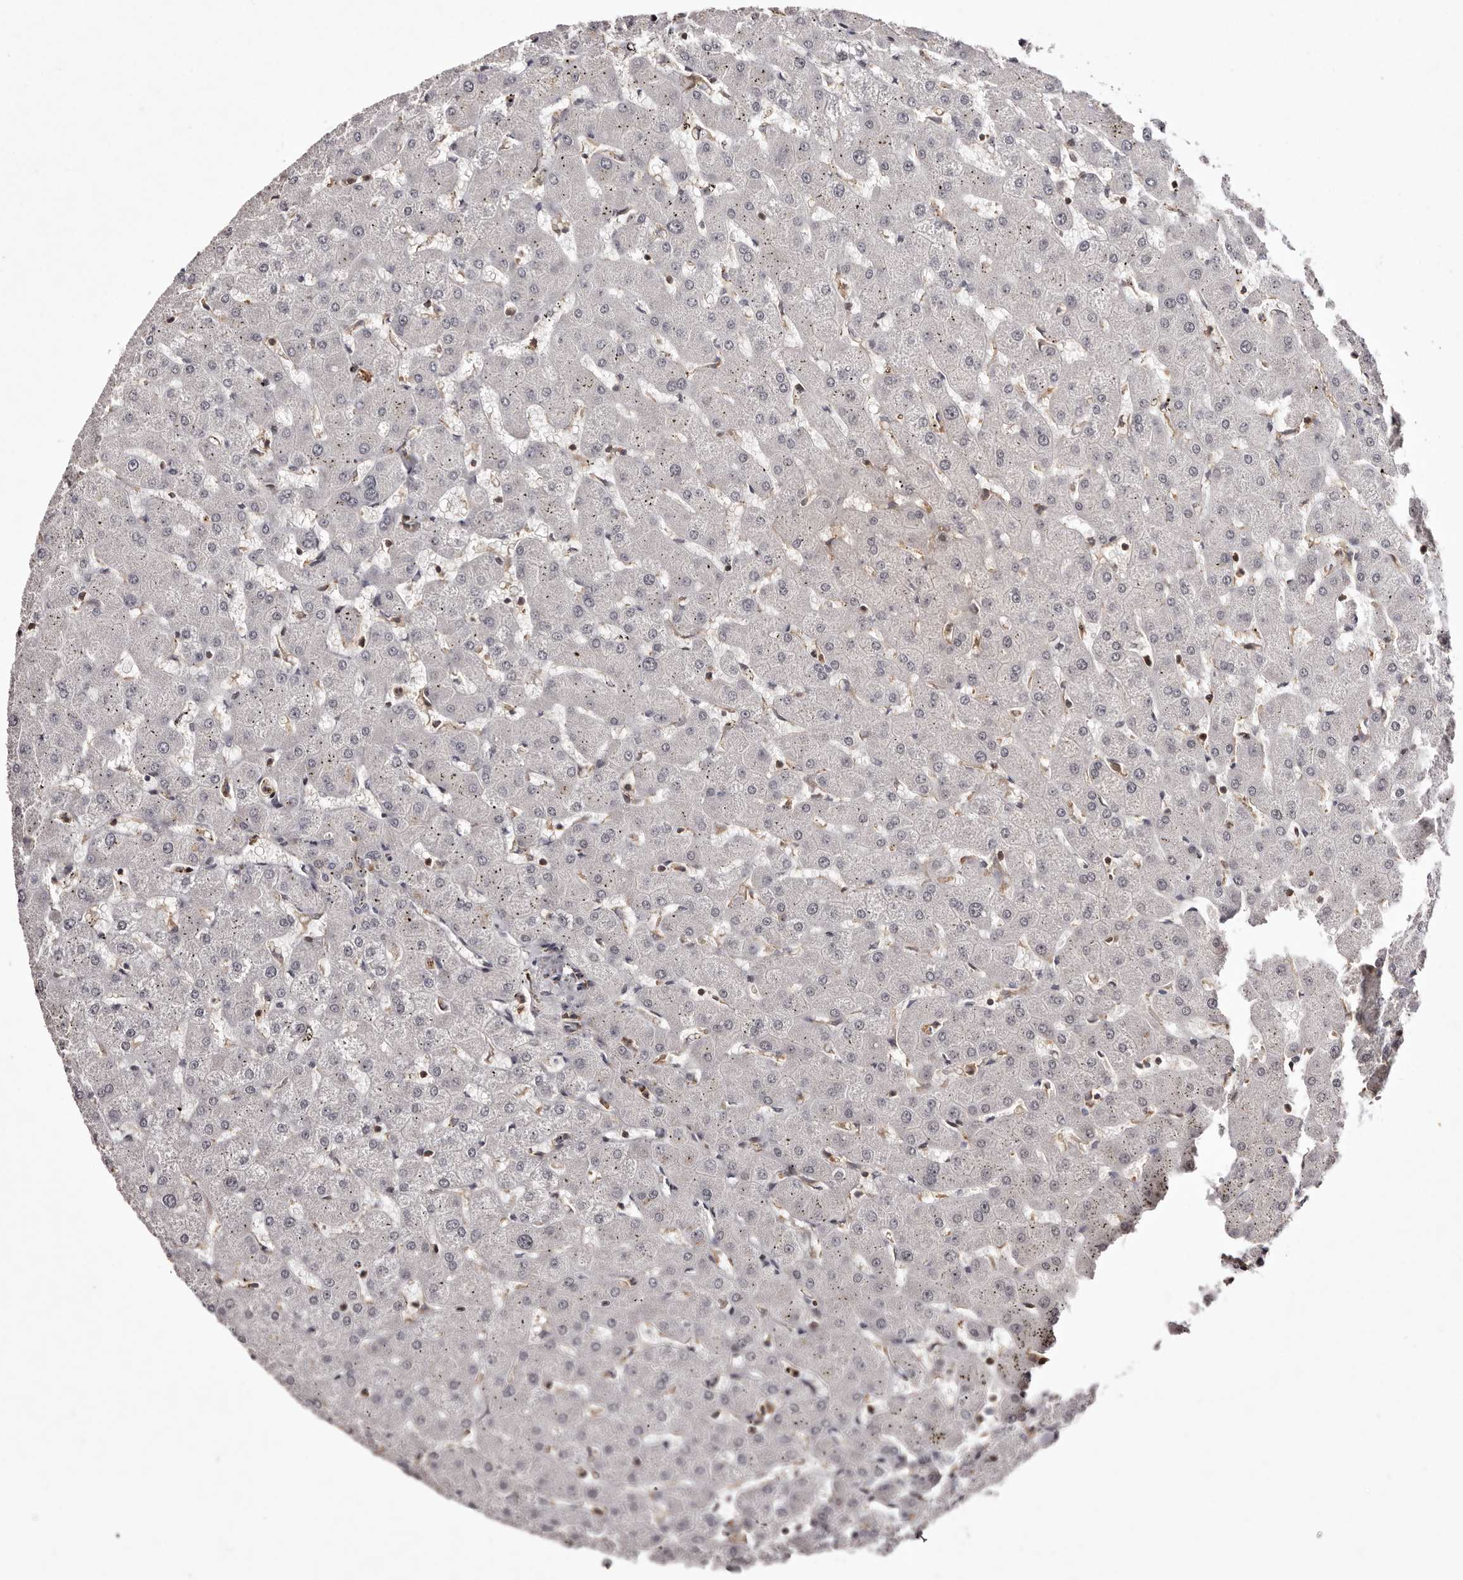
{"staining": {"intensity": "weak", "quantity": "25%-75%", "location": "nuclear"}, "tissue": "liver", "cell_type": "Cholangiocytes", "image_type": "normal", "snomed": [{"axis": "morphology", "description": "Normal tissue, NOS"}, {"axis": "topography", "description": "Liver"}], "caption": "A photomicrograph of liver stained for a protein shows weak nuclear brown staining in cholangiocytes.", "gene": "FBXO5", "patient": {"sex": "female", "age": 63}}